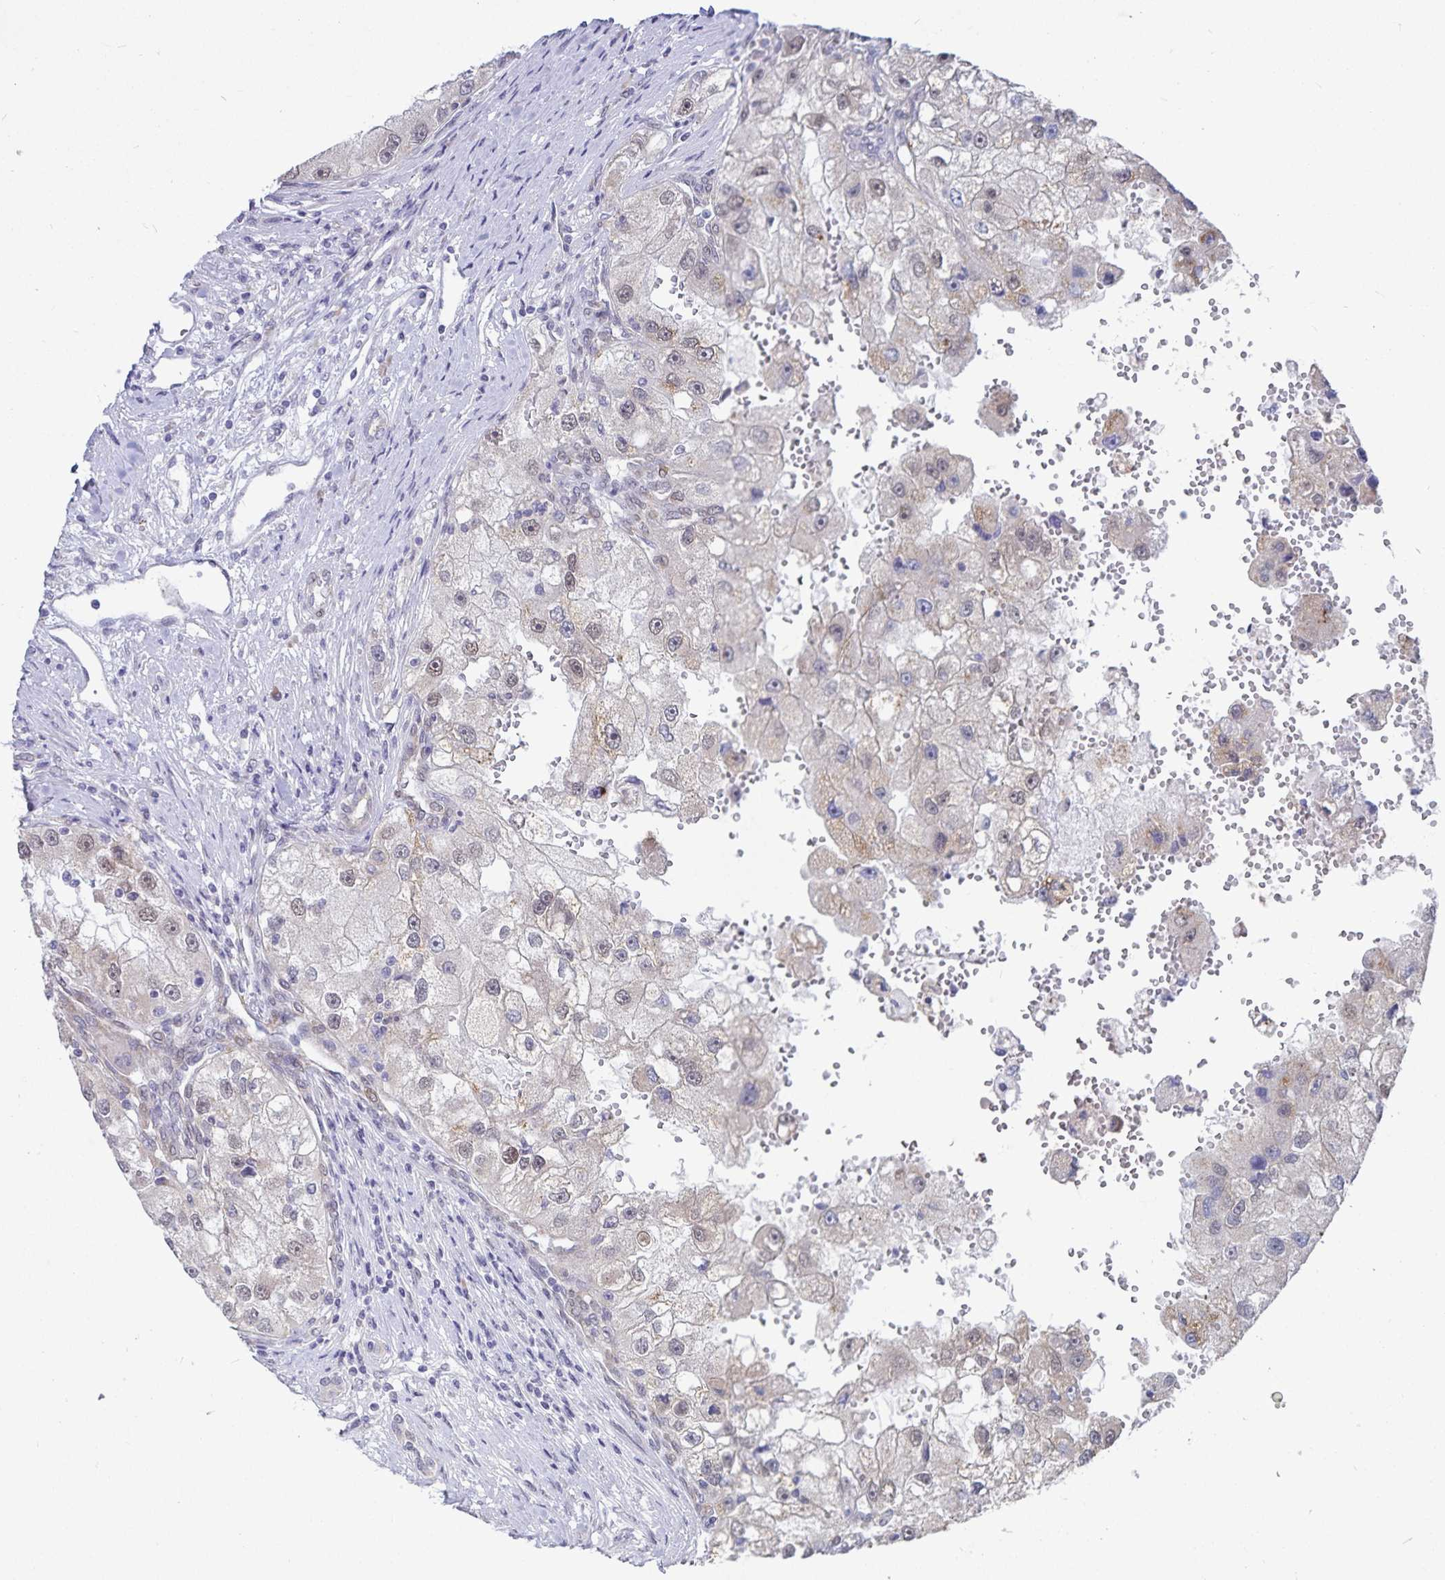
{"staining": {"intensity": "negative", "quantity": "none", "location": "none"}, "tissue": "renal cancer", "cell_type": "Tumor cells", "image_type": "cancer", "snomed": [{"axis": "morphology", "description": "Adenocarcinoma, NOS"}, {"axis": "topography", "description": "Kidney"}], "caption": "High power microscopy micrograph of an immunohistochemistry (IHC) photomicrograph of renal cancer, revealing no significant expression in tumor cells.", "gene": "ATP2A2", "patient": {"sex": "male", "age": 63}}